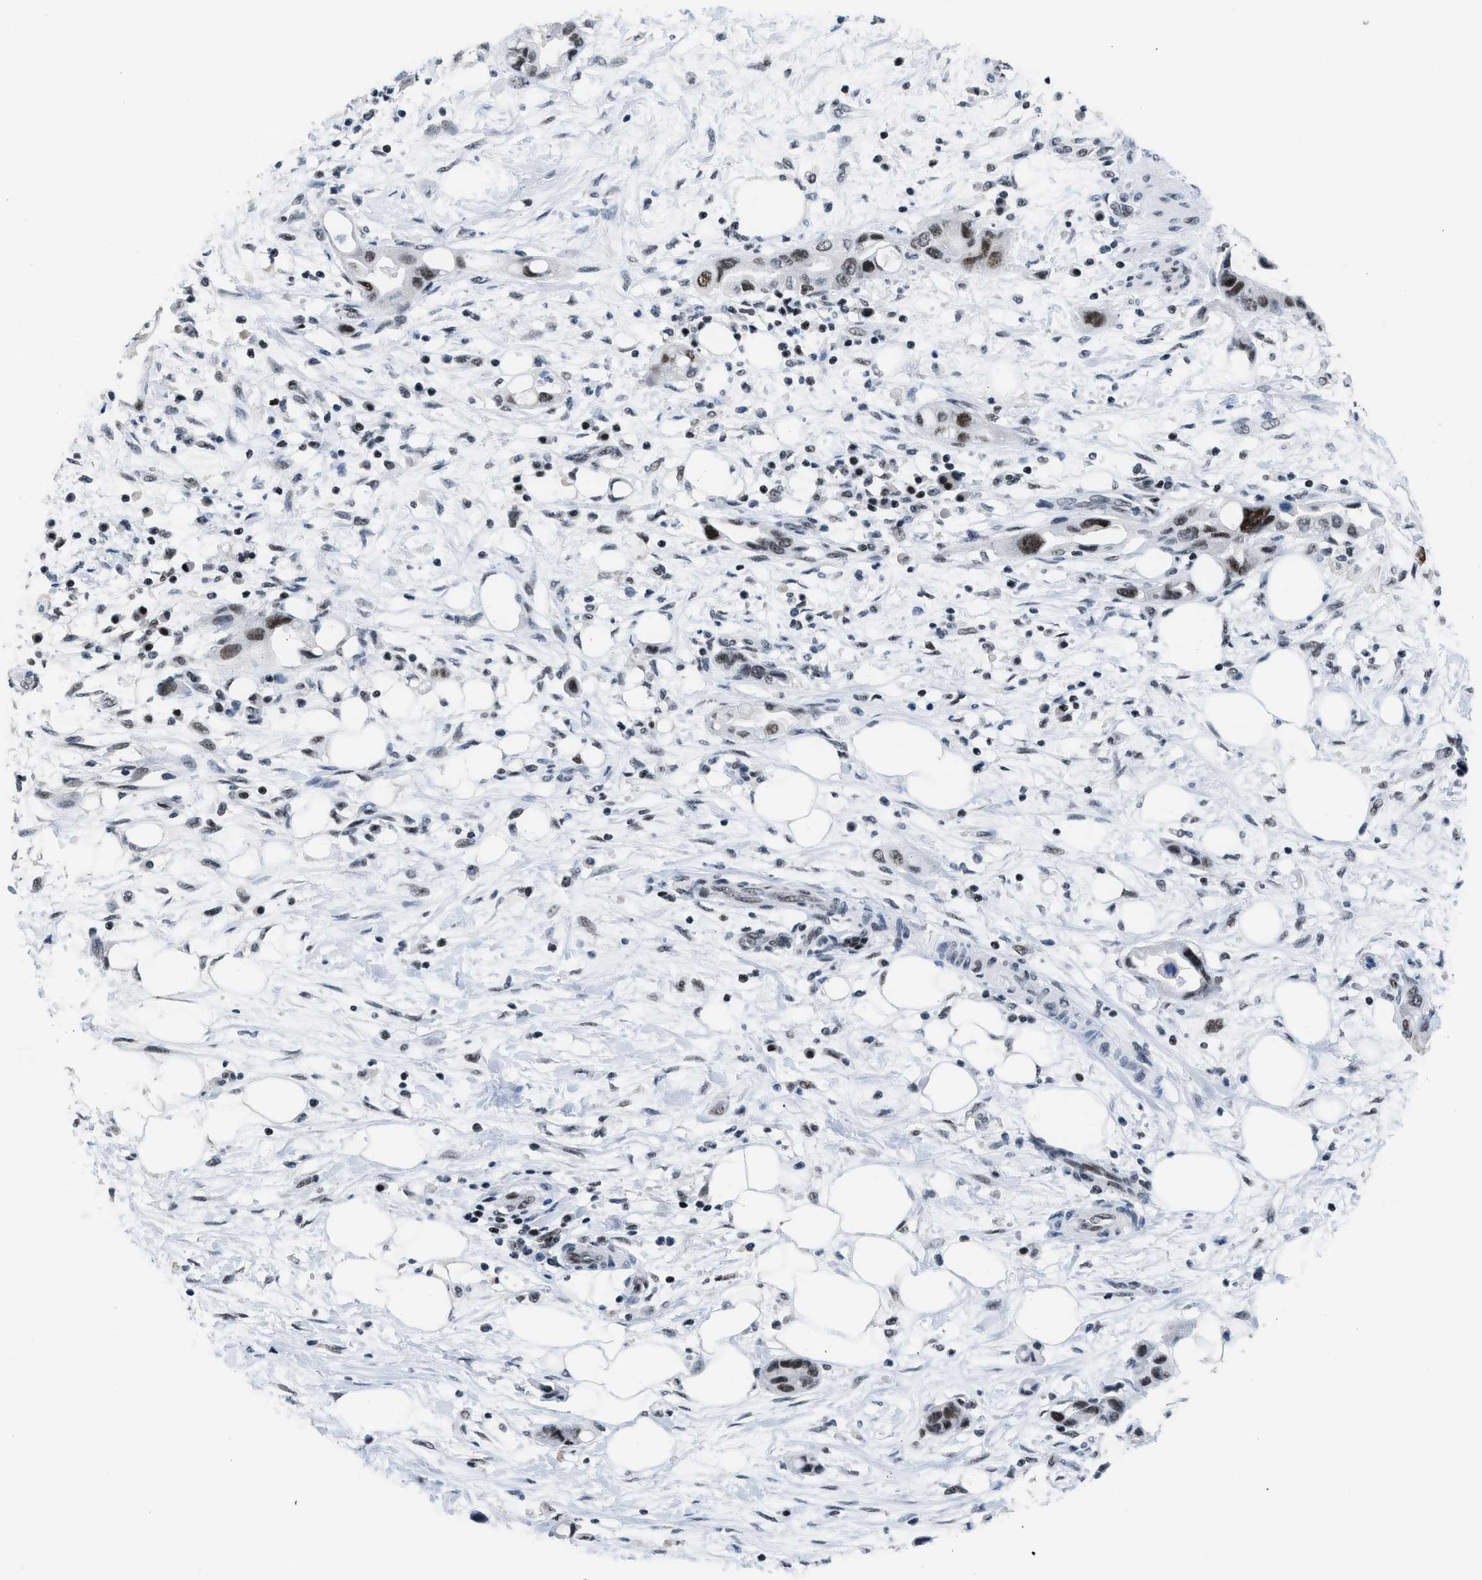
{"staining": {"intensity": "moderate", "quantity": ">75%", "location": "nuclear"}, "tissue": "pancreatic cancer", "cell_type": "Tumor cells", "image_type": "cancer", "snomed": [{"axis": "morphology", "description": "Adenocarcinoma, NOS"}, {"axis": "topography", "description": "Pancreas"}], "caption": "Pancreatic adenocarcinoma tissue exhibits moderate nuclear expression in approximately >75% of tumor cells, visualized by immunohistochemistry.", "gene": "TERF2IP", "patient": {"sex": "female", "age": 57}}